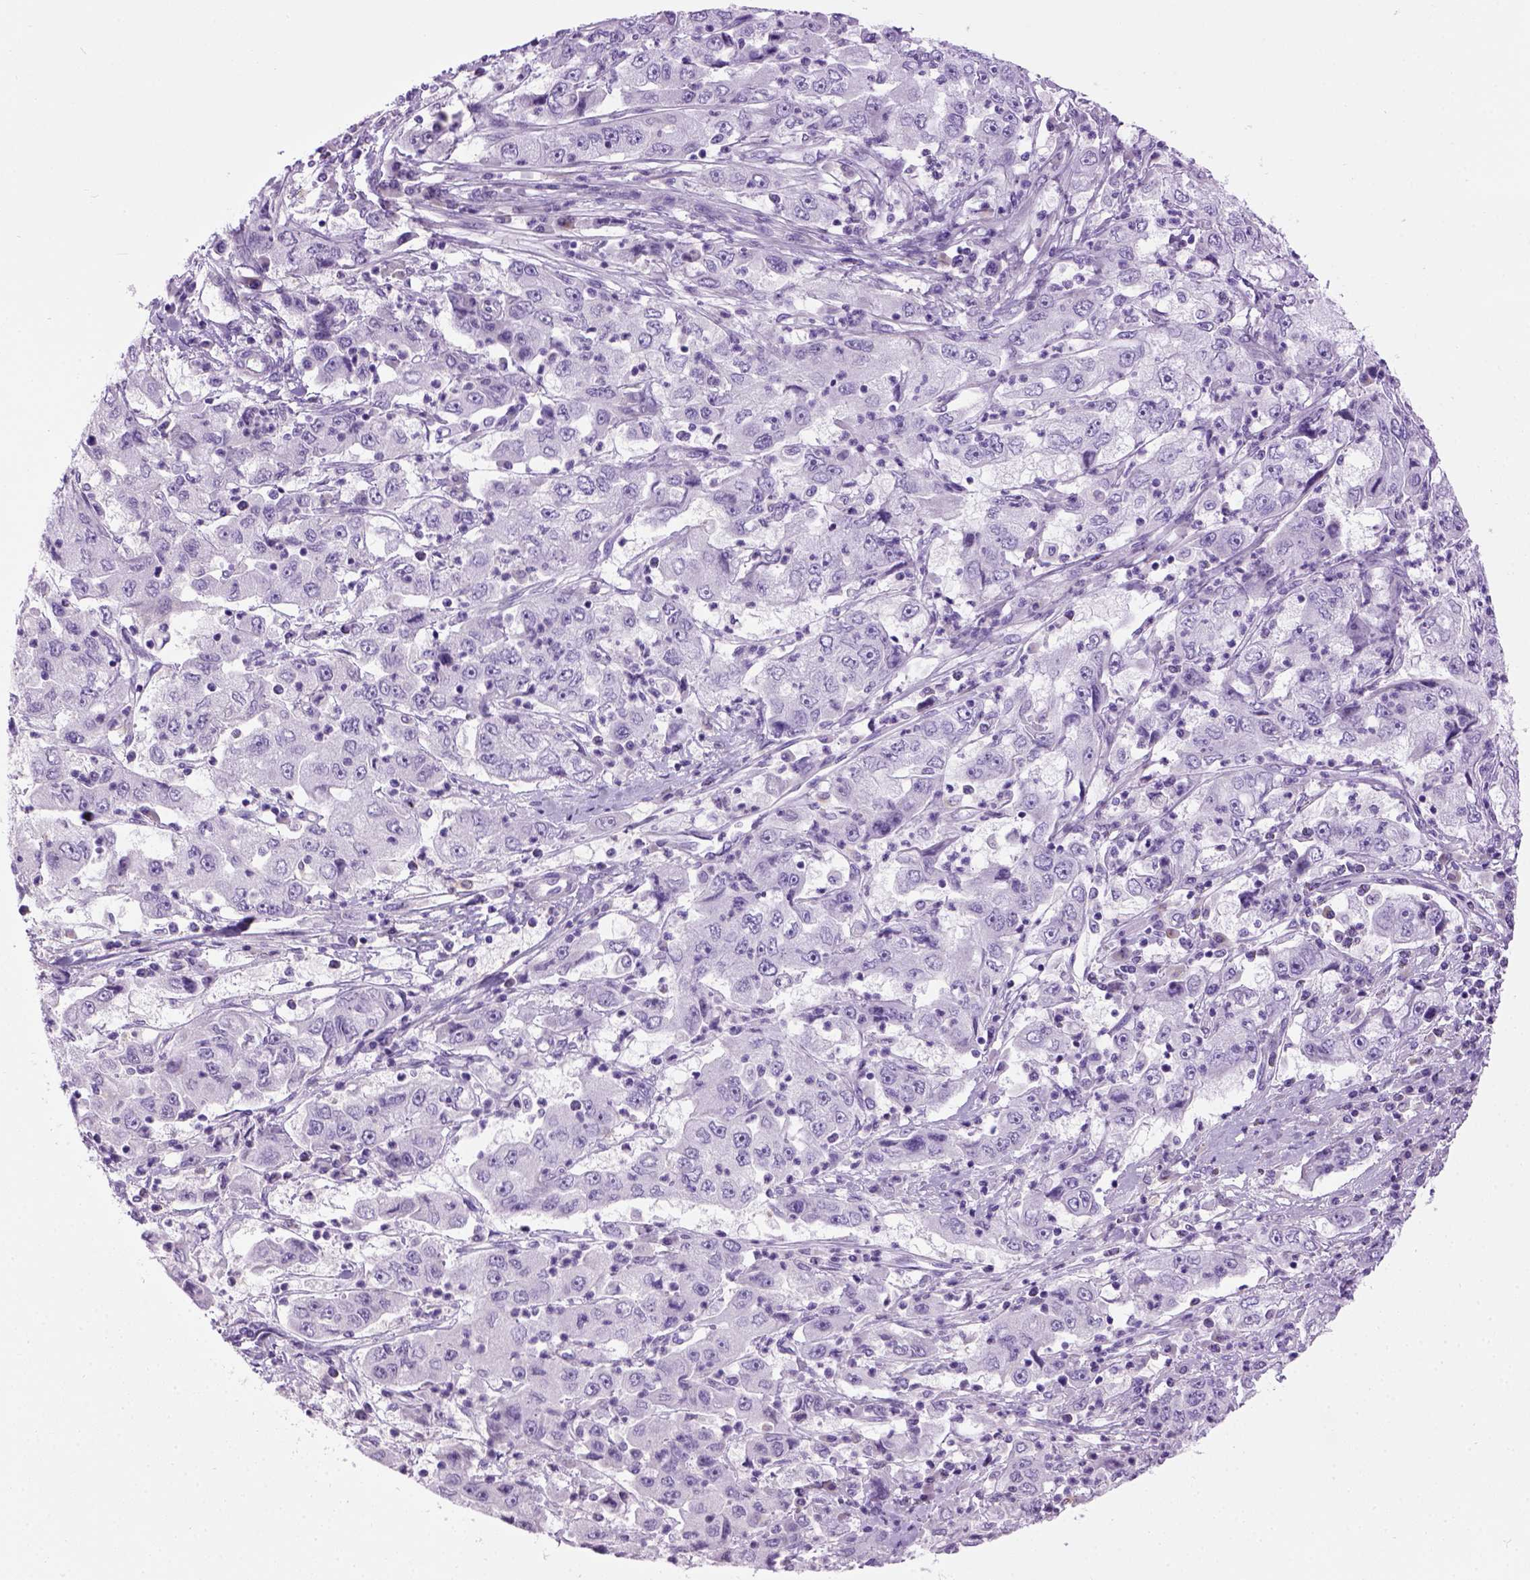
{"staining": {"intensity": "negative", "quantity": "none", "location": "none"}, "tissue": "cervical cancer", "cell_type": "Tumor cells", "image_type": "cancer", "snomed": [{"axis": "morphology", "description": "Squamous cell carcinoma, NOS"}, {"axis": "topography", "description": "Cervix"}], "caption": "An IHC image of cervical cancer (squamous cell carcinoma) is shown. There is no staining in tumor cells of cervical cancer (squamous cell carcinoma).", "gene": "GABRB2", "patient": {"sex": "female", "age": 36}}